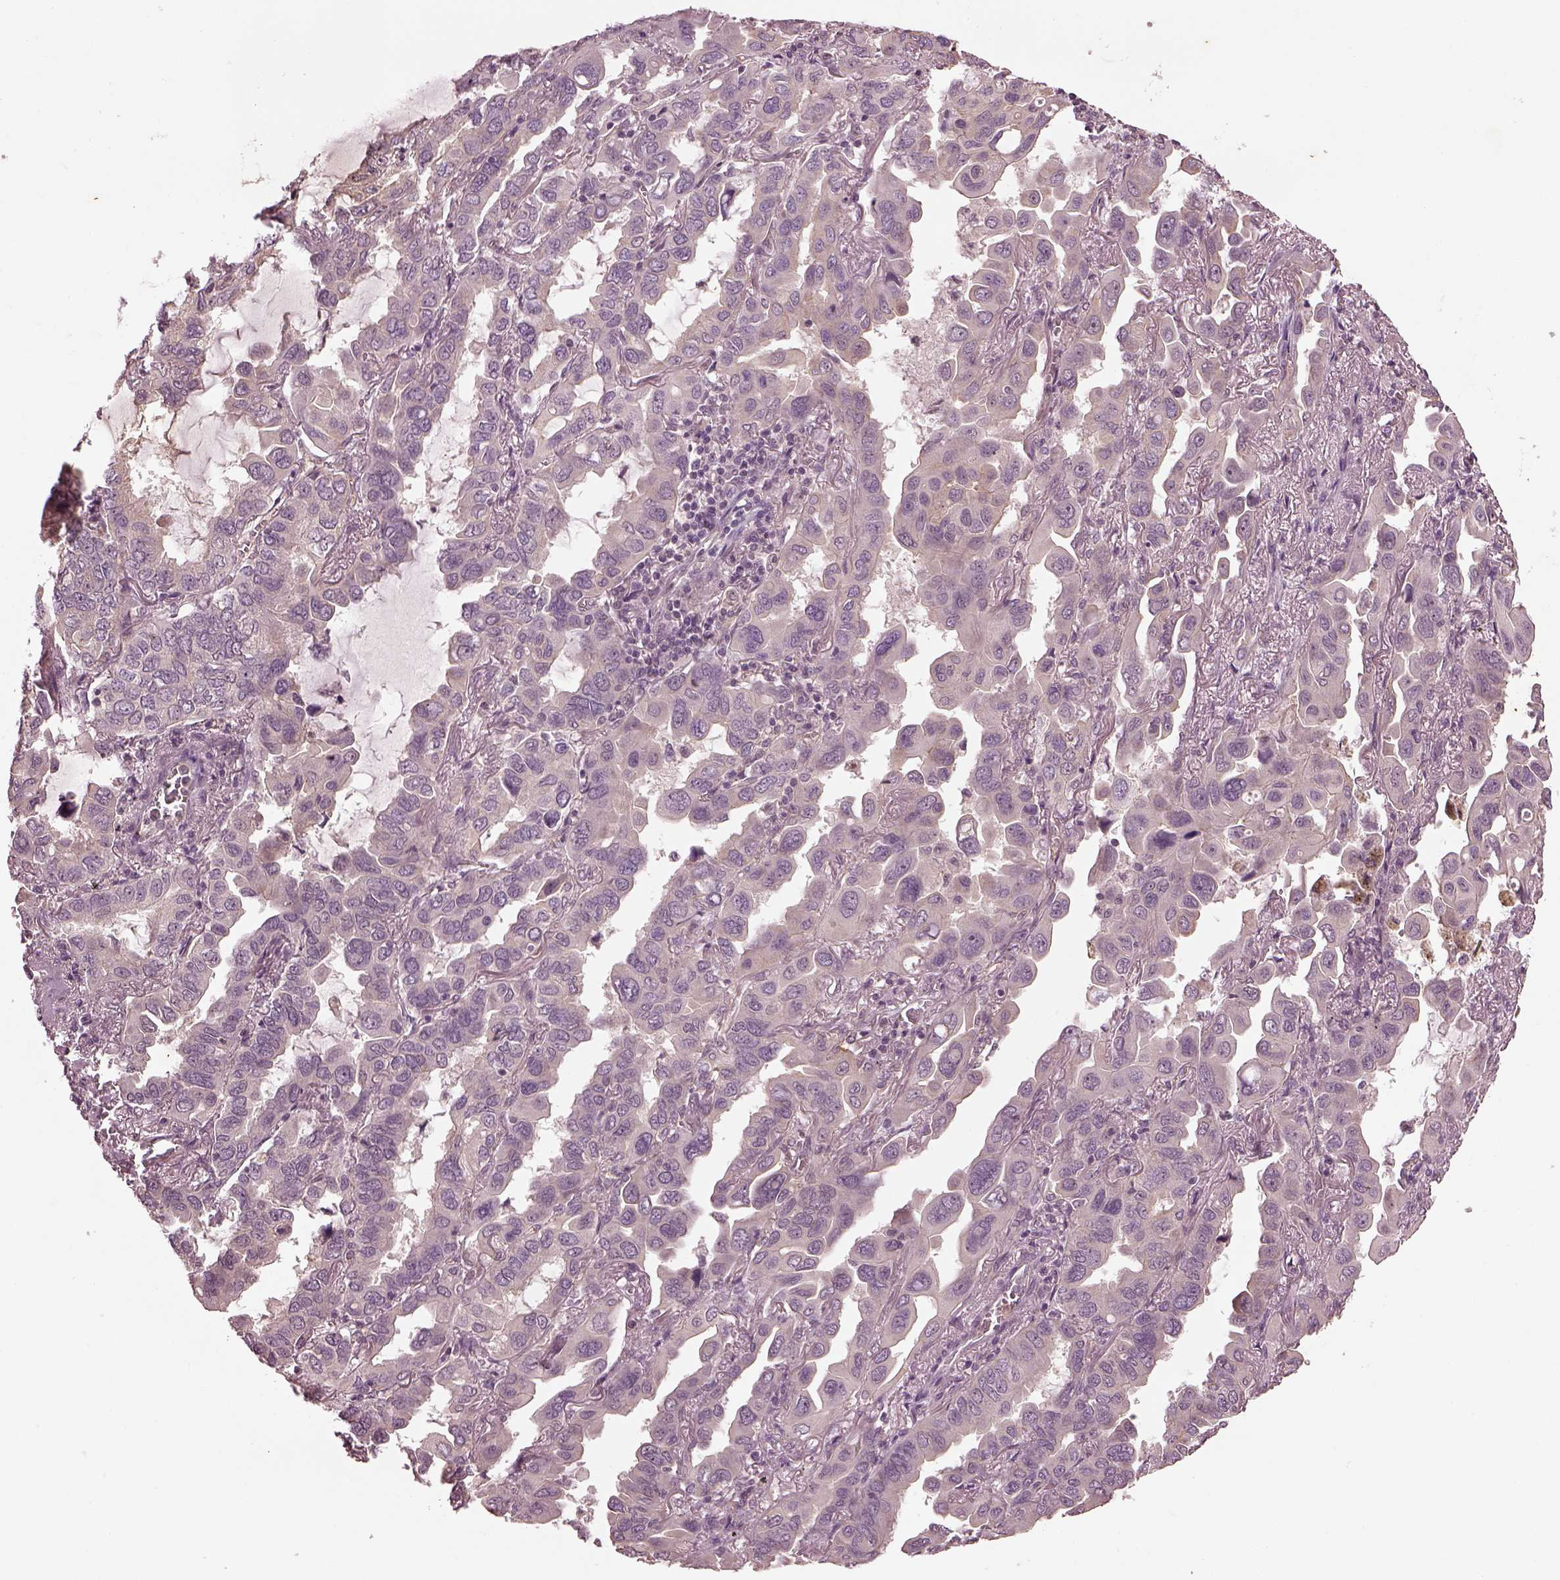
{"staining": {"intensity": "negative", "quantity": "none", "location": "none"}, "tissue": "lung cancer", "cell_type": "Tumor cells", "image_type": "cancer", "snomed": [{"axis": "morphology", "description": "Adenocarcinoma, NOS"}, {"axis": "topography", "description": "Lung"}], "caption": "Lung cancer (adenocarcinoma) was stained to show a protein in brown. There is no significant positivity in tumor cells.", "gene": "GNRH1", "patient": {"sex": "male", "age": 64}}